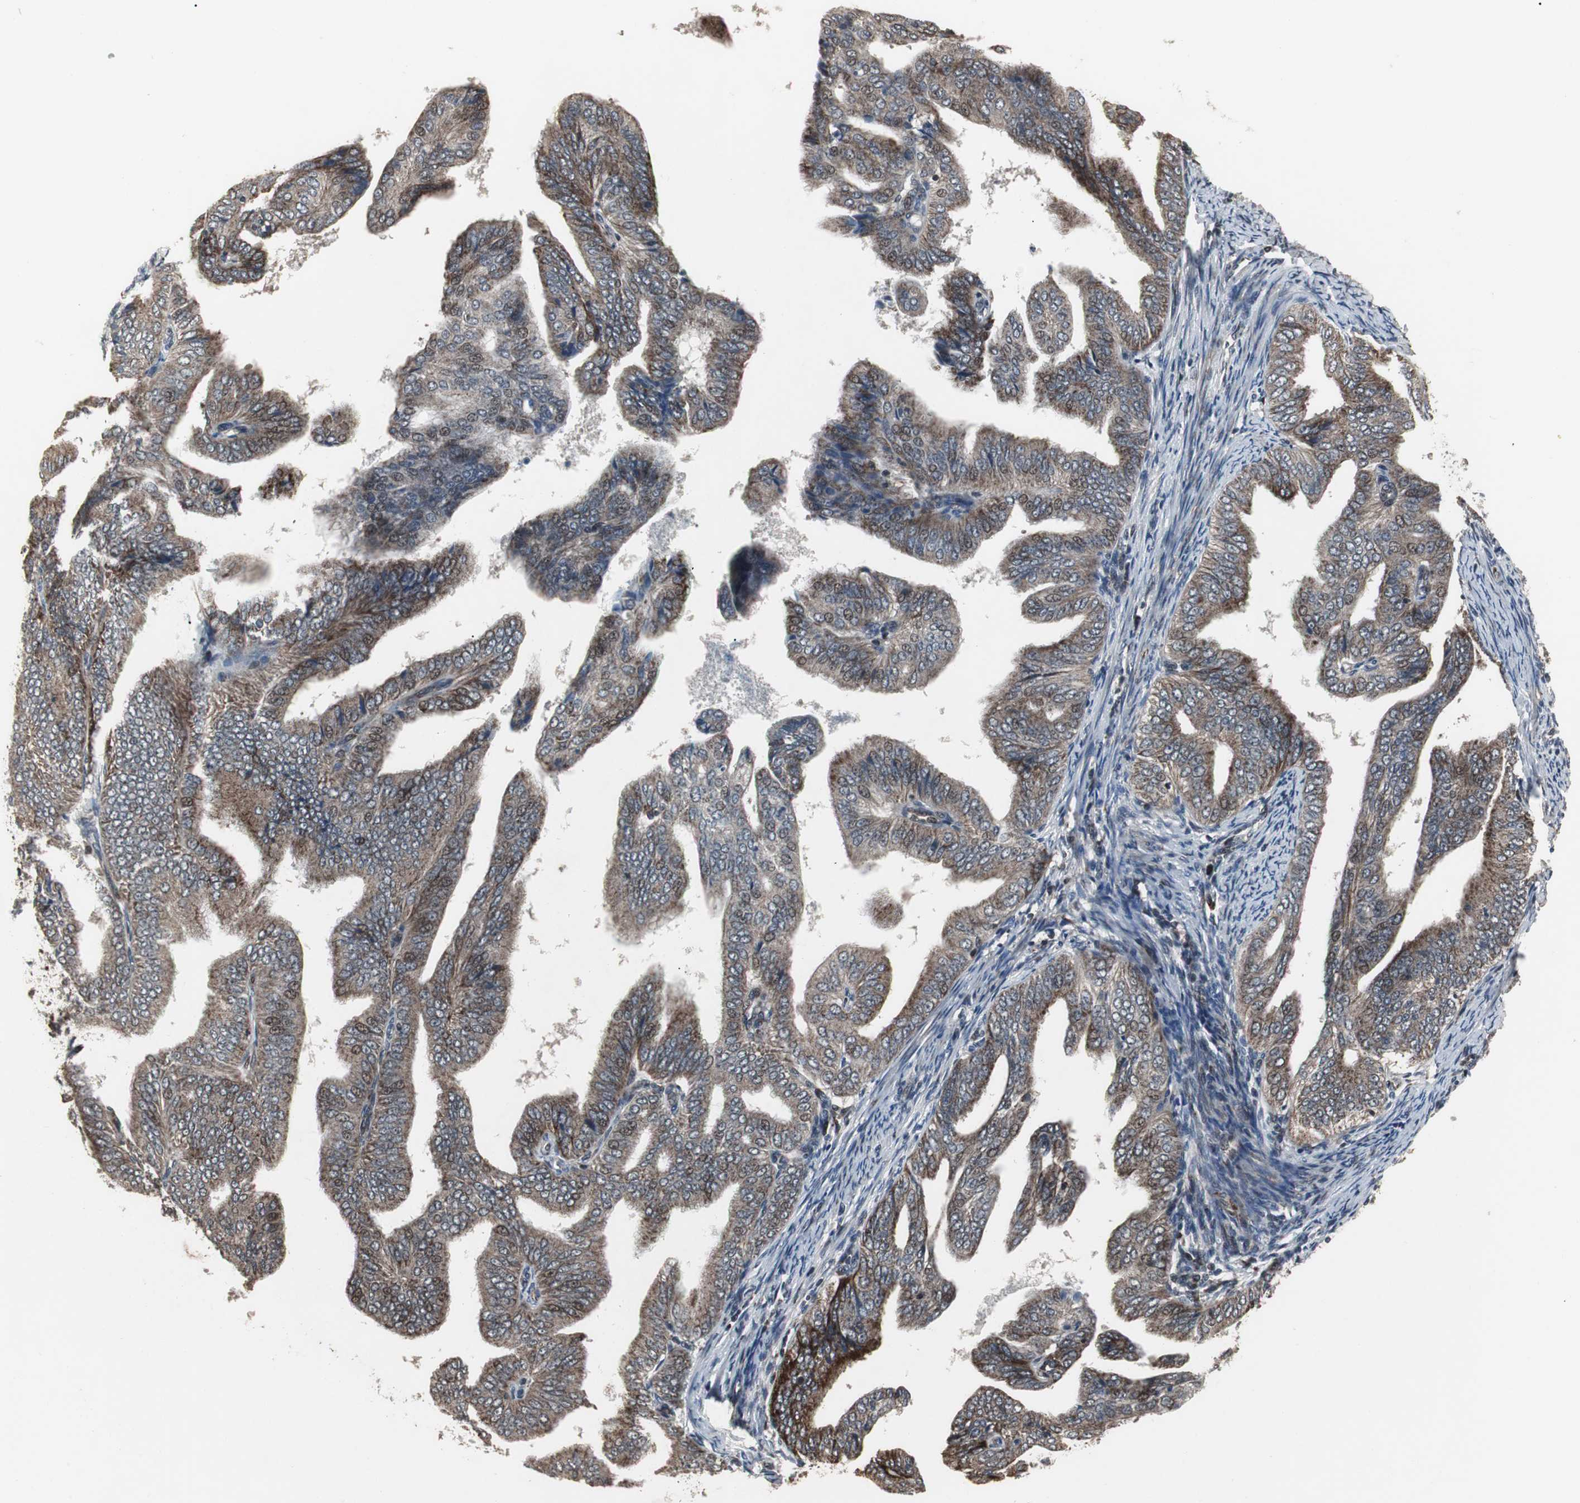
{"staining": {"intensity": "strong", "quantity": ">75%", "location": "cytoplasmic/membranous"}, "tissue": "endometrial cancer", "cell_type": "Tumor cells", "image_type": "cancer", "snomed": [{"axis": "morphology", "description": "Adenocarcinoma, NOS"}, {"axis": "topography", "description": "Endometrium"}], "caption": "The image exhibits staining of endometrial adenocarcinoma, revealing strong cytoplasmic/membranous protein expression (brown color) within tumor cells.", "gene": "MRPL40", "patient": {"sex": "female", "age": 58}}